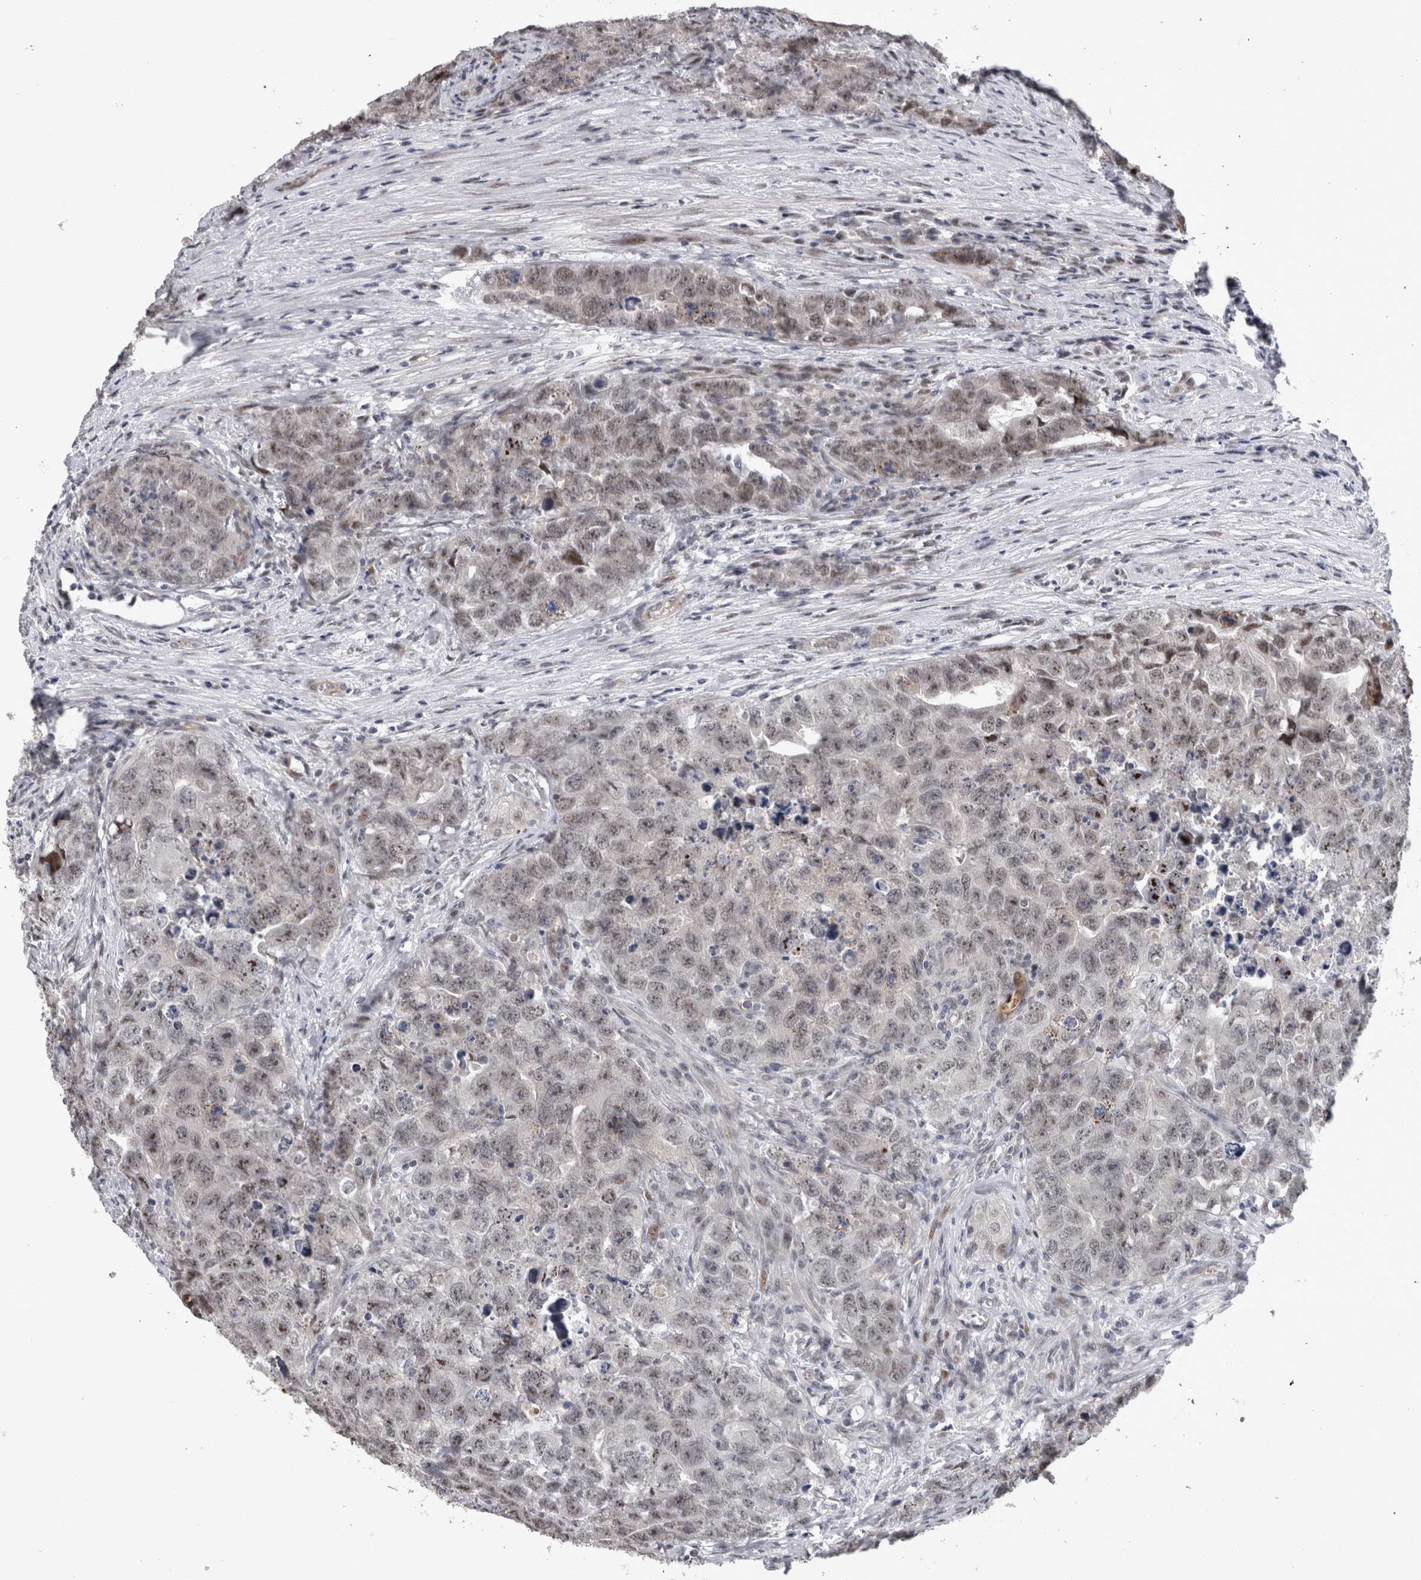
{"staining": {"intensity": "weak", "quantity": ">75%", "location": "nuclear"}, "tissue": "testis cancer", "cell_type": "Tumor cells", "image_type": "cancer", "snomed": [{"axis": "morphology", "description": "Seminoma, NOS"}, {"axis": "morphology", "description": "Carcinoma, Embryonal, NOS"}, {"axis": "topography", "description": "Testis"}], "caption": "A histopathology image showing weak nuclear positivity in about >75% of tumor cells in testis seminoma, as visualized by brown immunohistochemical staining.", "gene": "IFI44", "patient": {"sex": "male", "age": 43}}